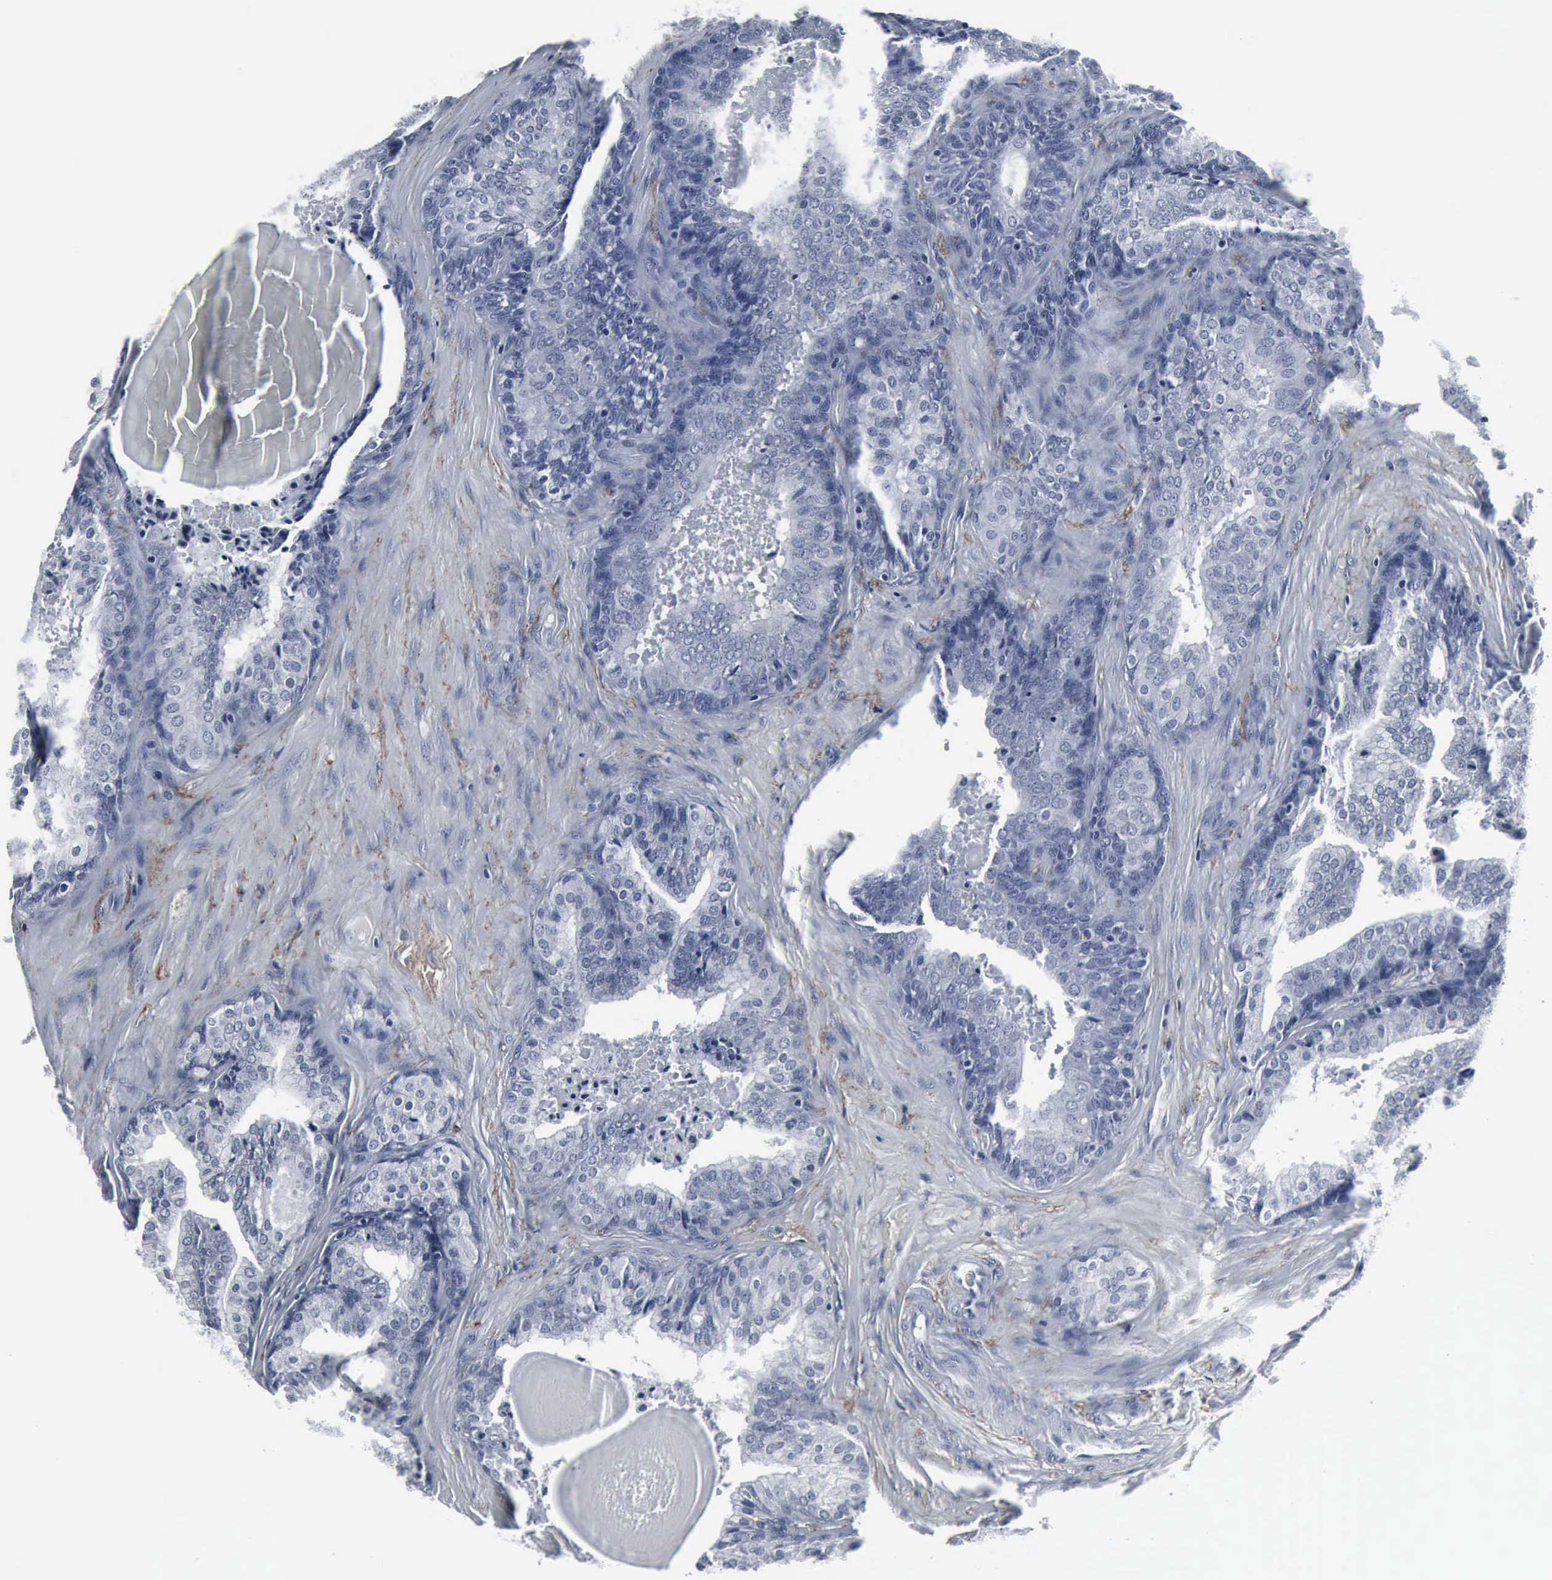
{"staining": {"intensity": "negative", "quantity": "none", "location": "none"}, "tissue": "prostate cancer", "cell_type": "Tumor cells", "image_type": "cancer", "snomed": [{"axis": "morphology", "description": "Adenocarcinoma, Low grade"}, {"axis": "topography", "description": "Prostate"}], "caption": "An immunohistochemistry (IHC) micrograph of prostate adenocarcinoma (low-grade) is shown. There is no staining in tumor cells of prostate adenocarcinoma (low-grade).", "gene": "SNAP25", "patient": {"sex": "male", "age": 69}}